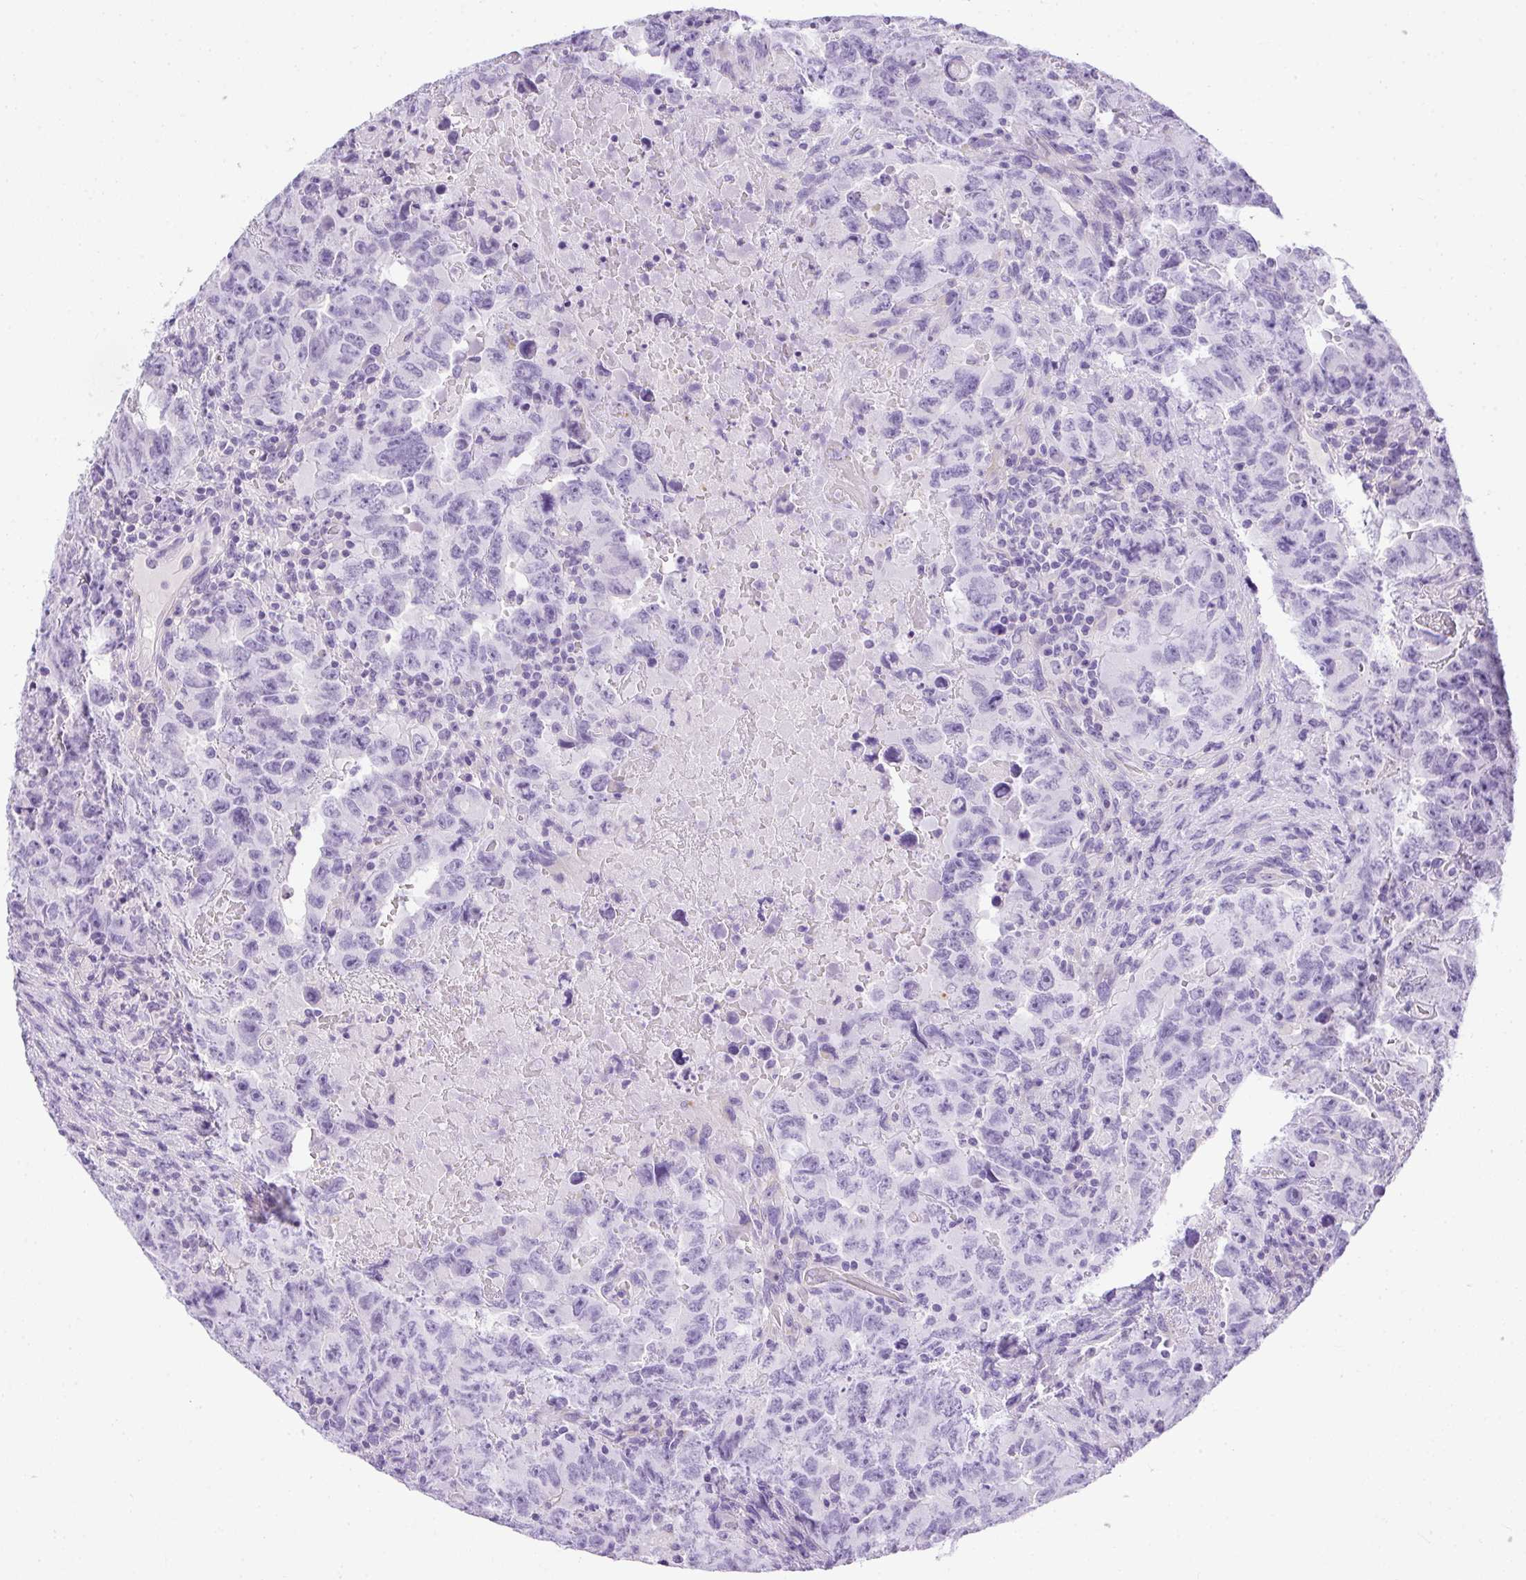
{"staining": {"intensity": "negative", "quantity": "none", "location": "none"}, "tissue": "testis cancer", "cell_type": "Tumor cells", "image_type": "cancer", "snomed": [{"axis": "morphology", "description": "Carcinoma, Embryonal, NOS"}, {"axis": "topography", "description": "Testis"}], "caption": "Protein analysis of testis cancer (embryonal carcinoma) shows no significant positivity in tumor cells.", "gene": "PLPPR3", "patient": {"sex": "male", "age": 24}}